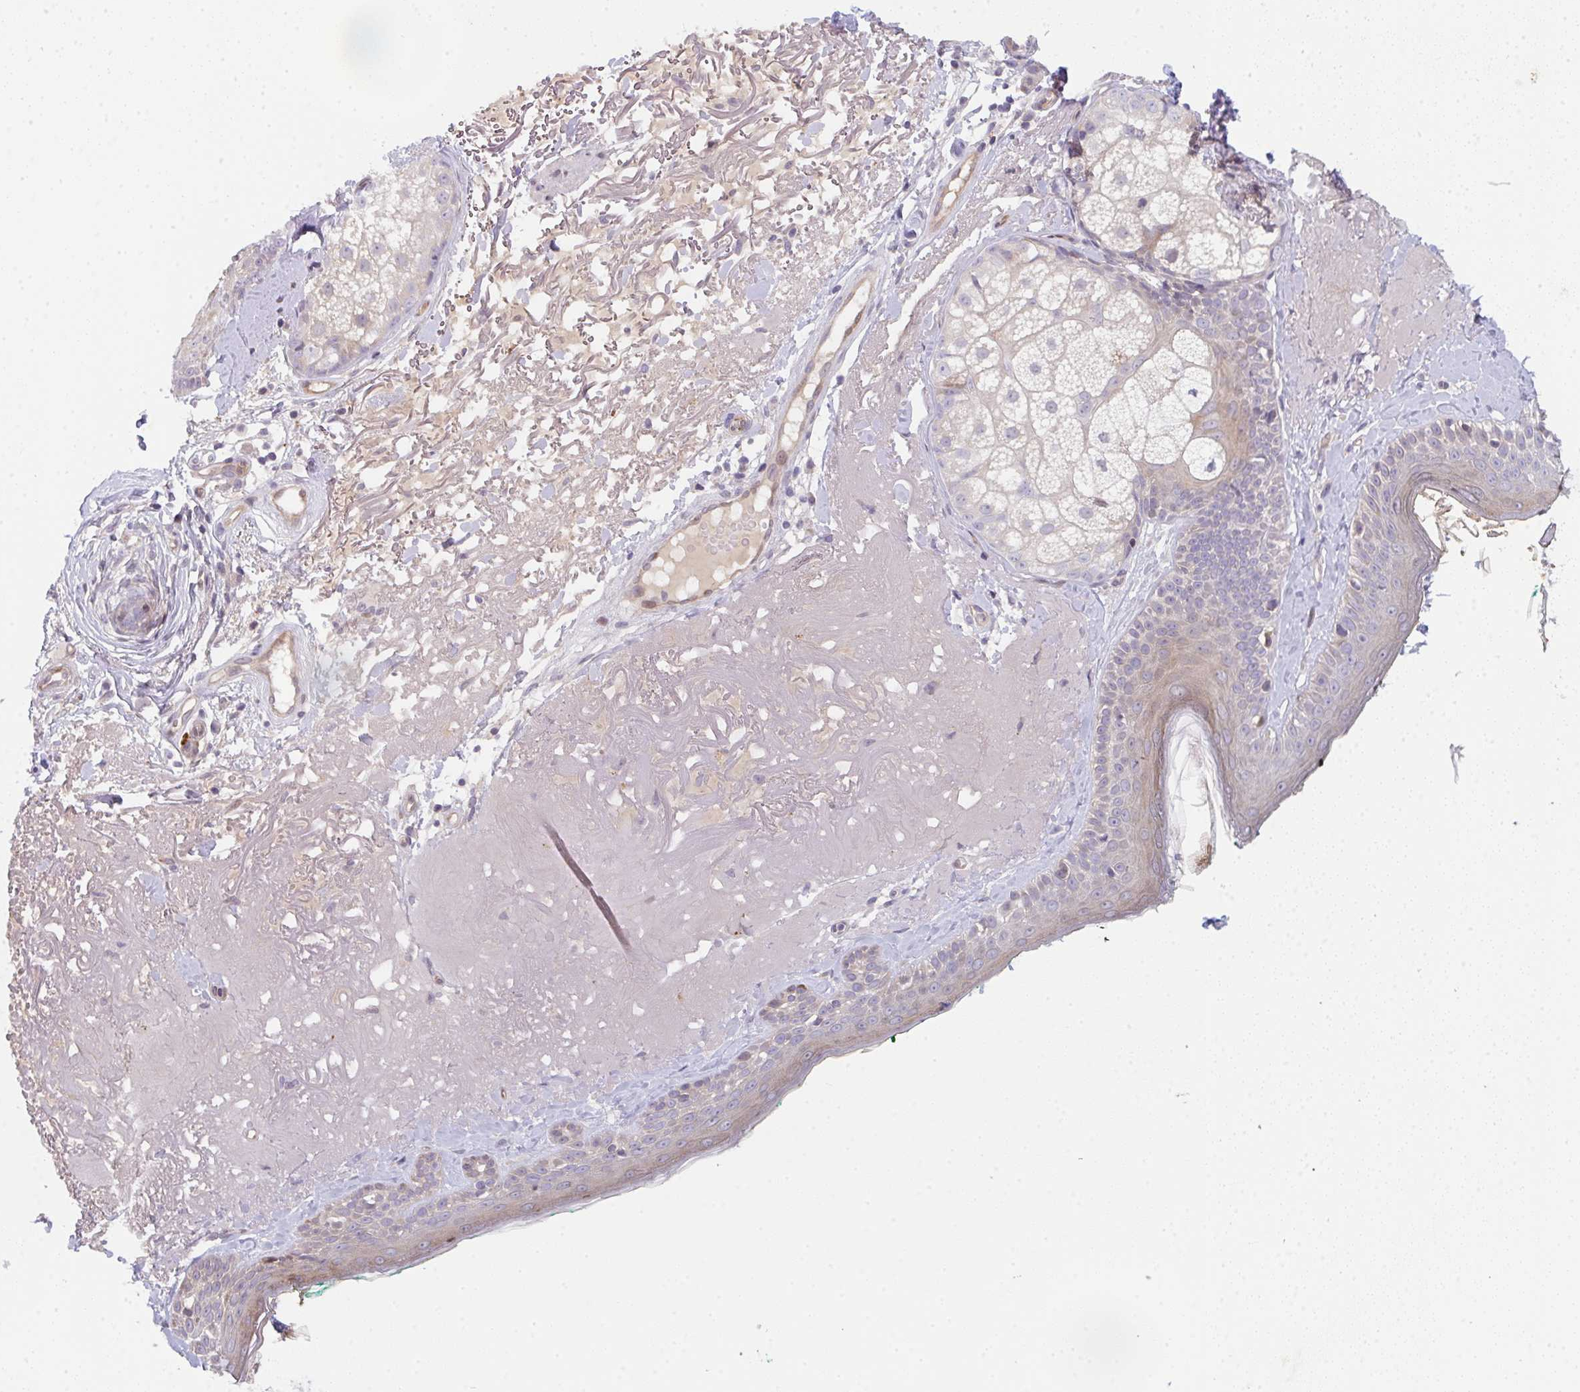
{"staining": {"intensity": "negative", "quantity": "none", "location": "none"}, "tissue": "skin", "cell_type": "Fibroblasts", "image_type": "normal", "snomed": [{"axis": "morphology", "description": "Normal tissue, NOS"}, {"axis": "topography", "description": "Skin"}], "caption": "This is an immunohistochemistry (IHC) image of benign human skin. There is no positivity in fibroblasts.", "gene": "TNFRSF10A", "patient": {"sex": "male", "age": 73}}